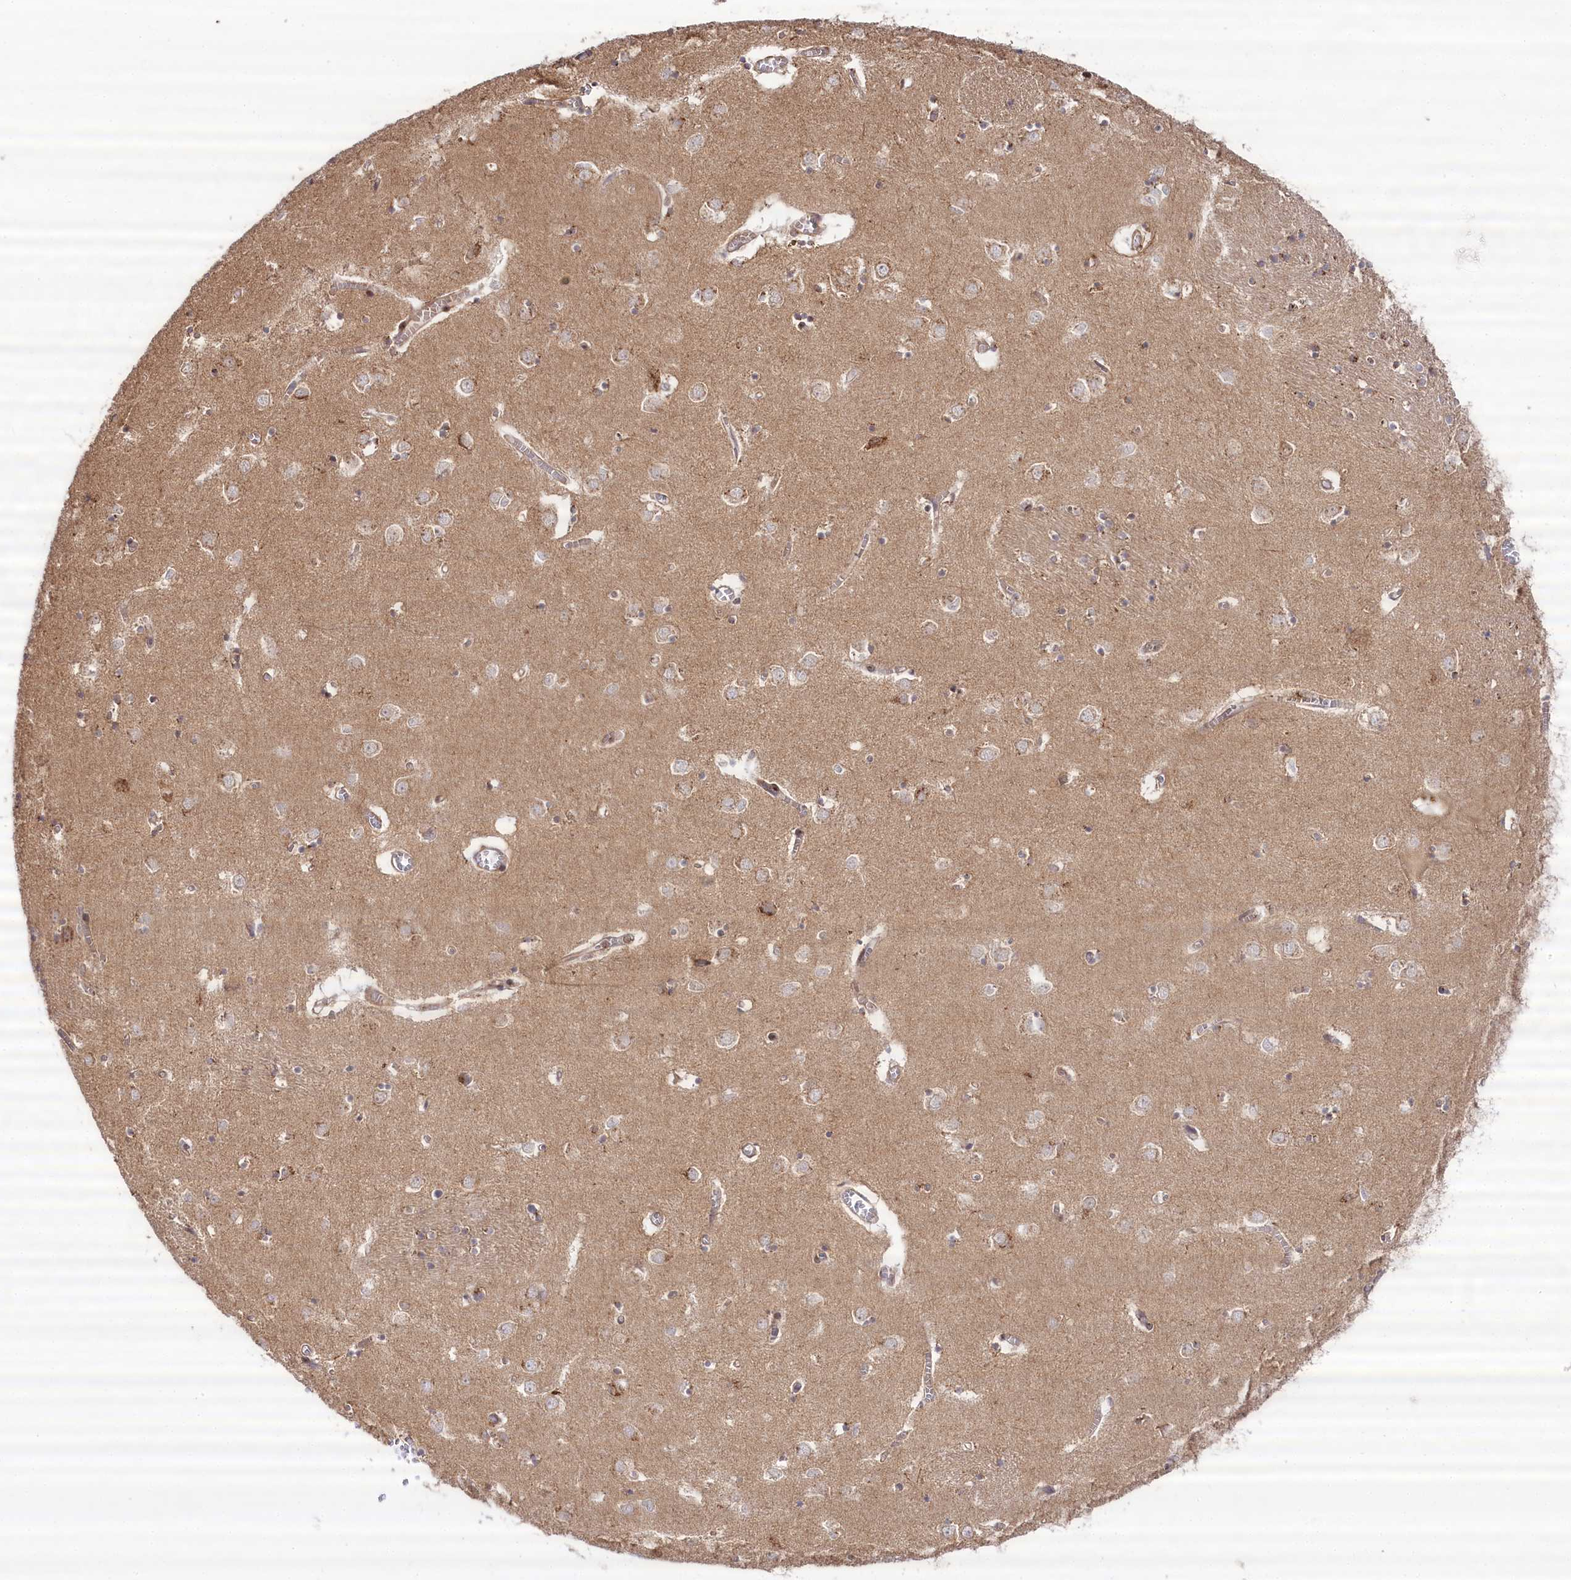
{"staining": {"intensity": "strong", "quantity": "25%-75%", "location": "cytoplasmic/membranous"}, "tissue": "caudate", "cell_type": "Glial cells", "image_type": "normal", "snomed": [{"axis": "morphology", "description": "Normal tissue, NOS"}, {"axis": "topography", "description": "Lateral ventricle wall"}], "caption": "Glial cells display strong cytoplasmic/membranous expression in approximately 25%-75% of cells in normal caudate.", "gene": "CCDC91", "patient": {"sex": "male", "age": 70}}